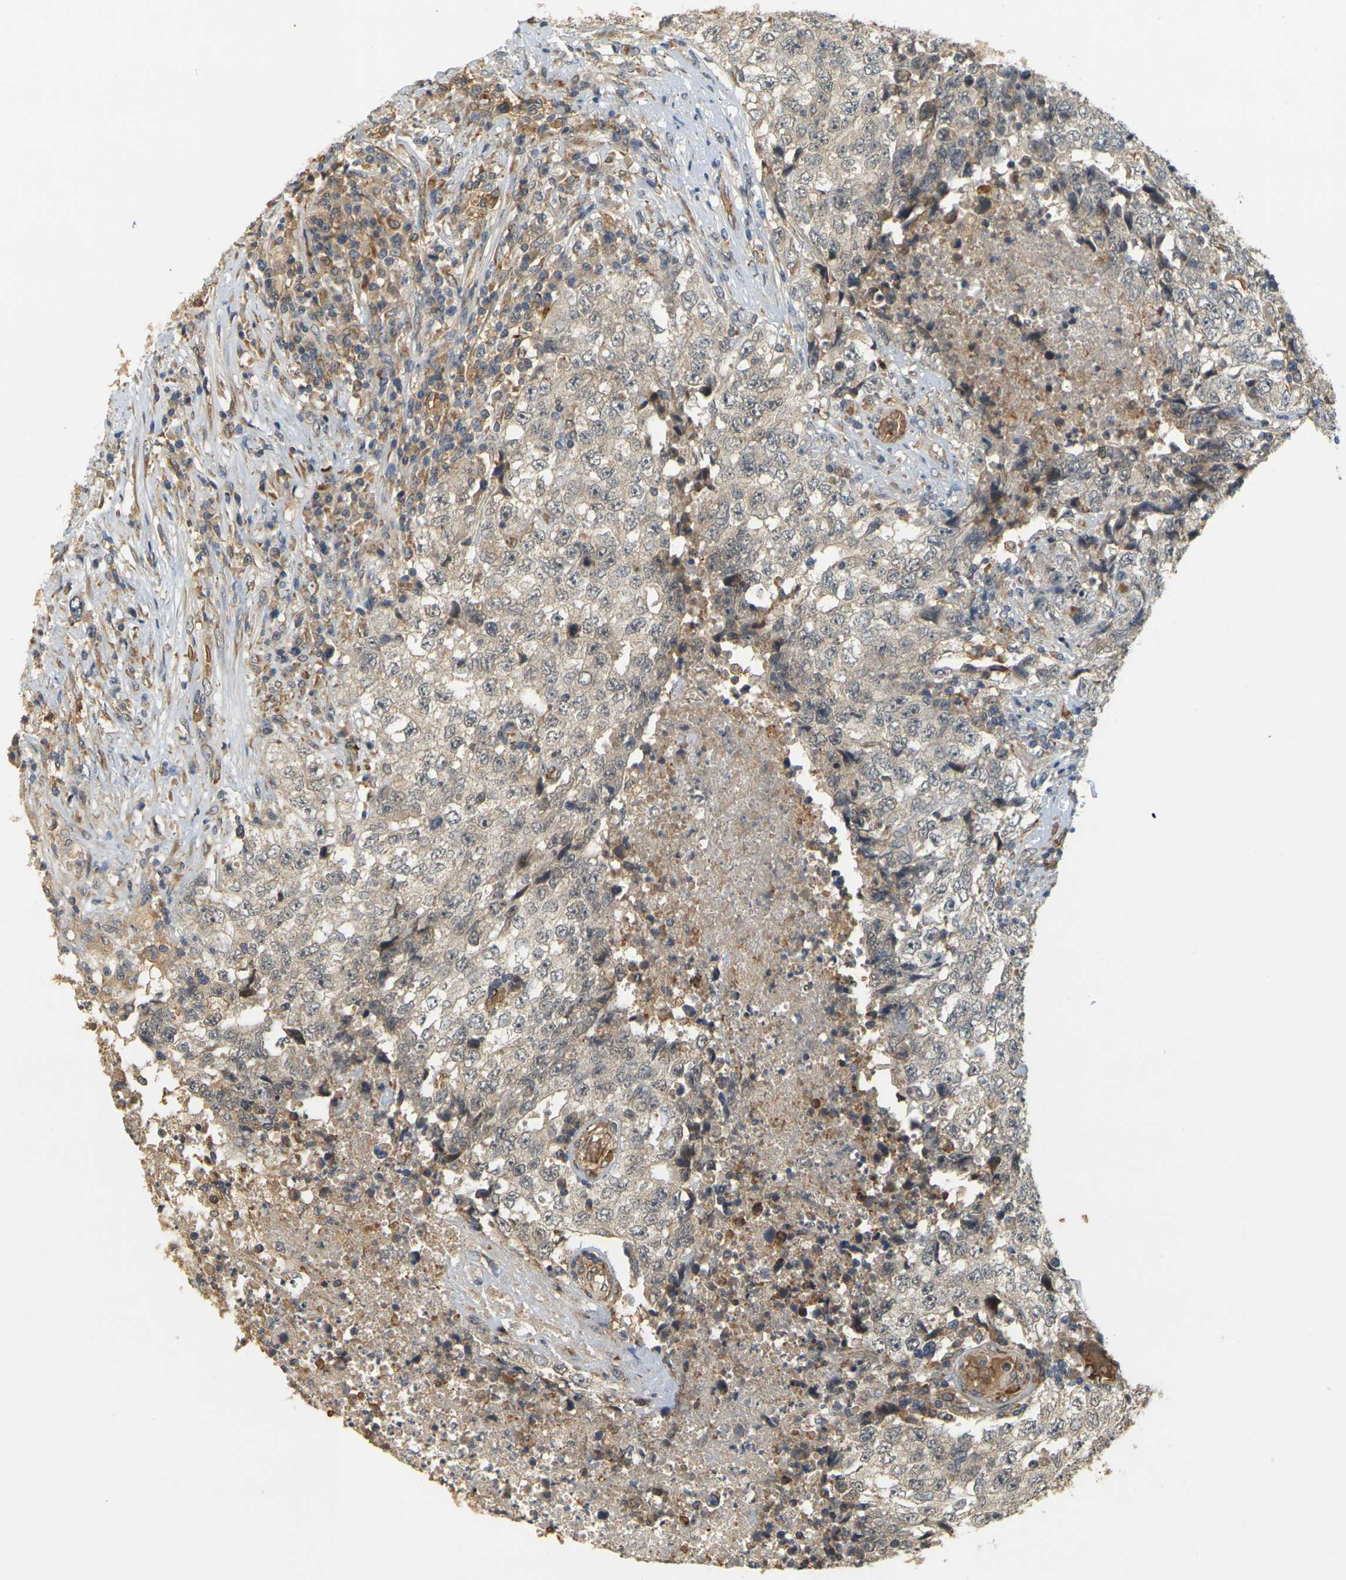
{"staining": {"intensity": "weak", "quantity": "25%-75%", "location": "cytoplasmic/membranous"}, "tissue": "testis cancer", "cell_type": "Tumor cells", "image_type": "cancer", "snomed": [{"axis": "morphology", "description": "Necrosis, NOS"}, {"axis": "morphology", "description": "Carcinoma, Embryonal, NOS"}, {"axis": "topography", "description": "Testis"}], "caption": "Testis cancer (embryonal carcinoma) stained with IHC demonstrates weak cytoplasmic/membranous expression in about 25%-75% of tumor cells. (DAB (3,3'-diaminobenzidine) IHC, brown staining for protein, blue staining for nuclei).", "gene": "MEGF9", "patient": {"sex": "male", "age": 19}}